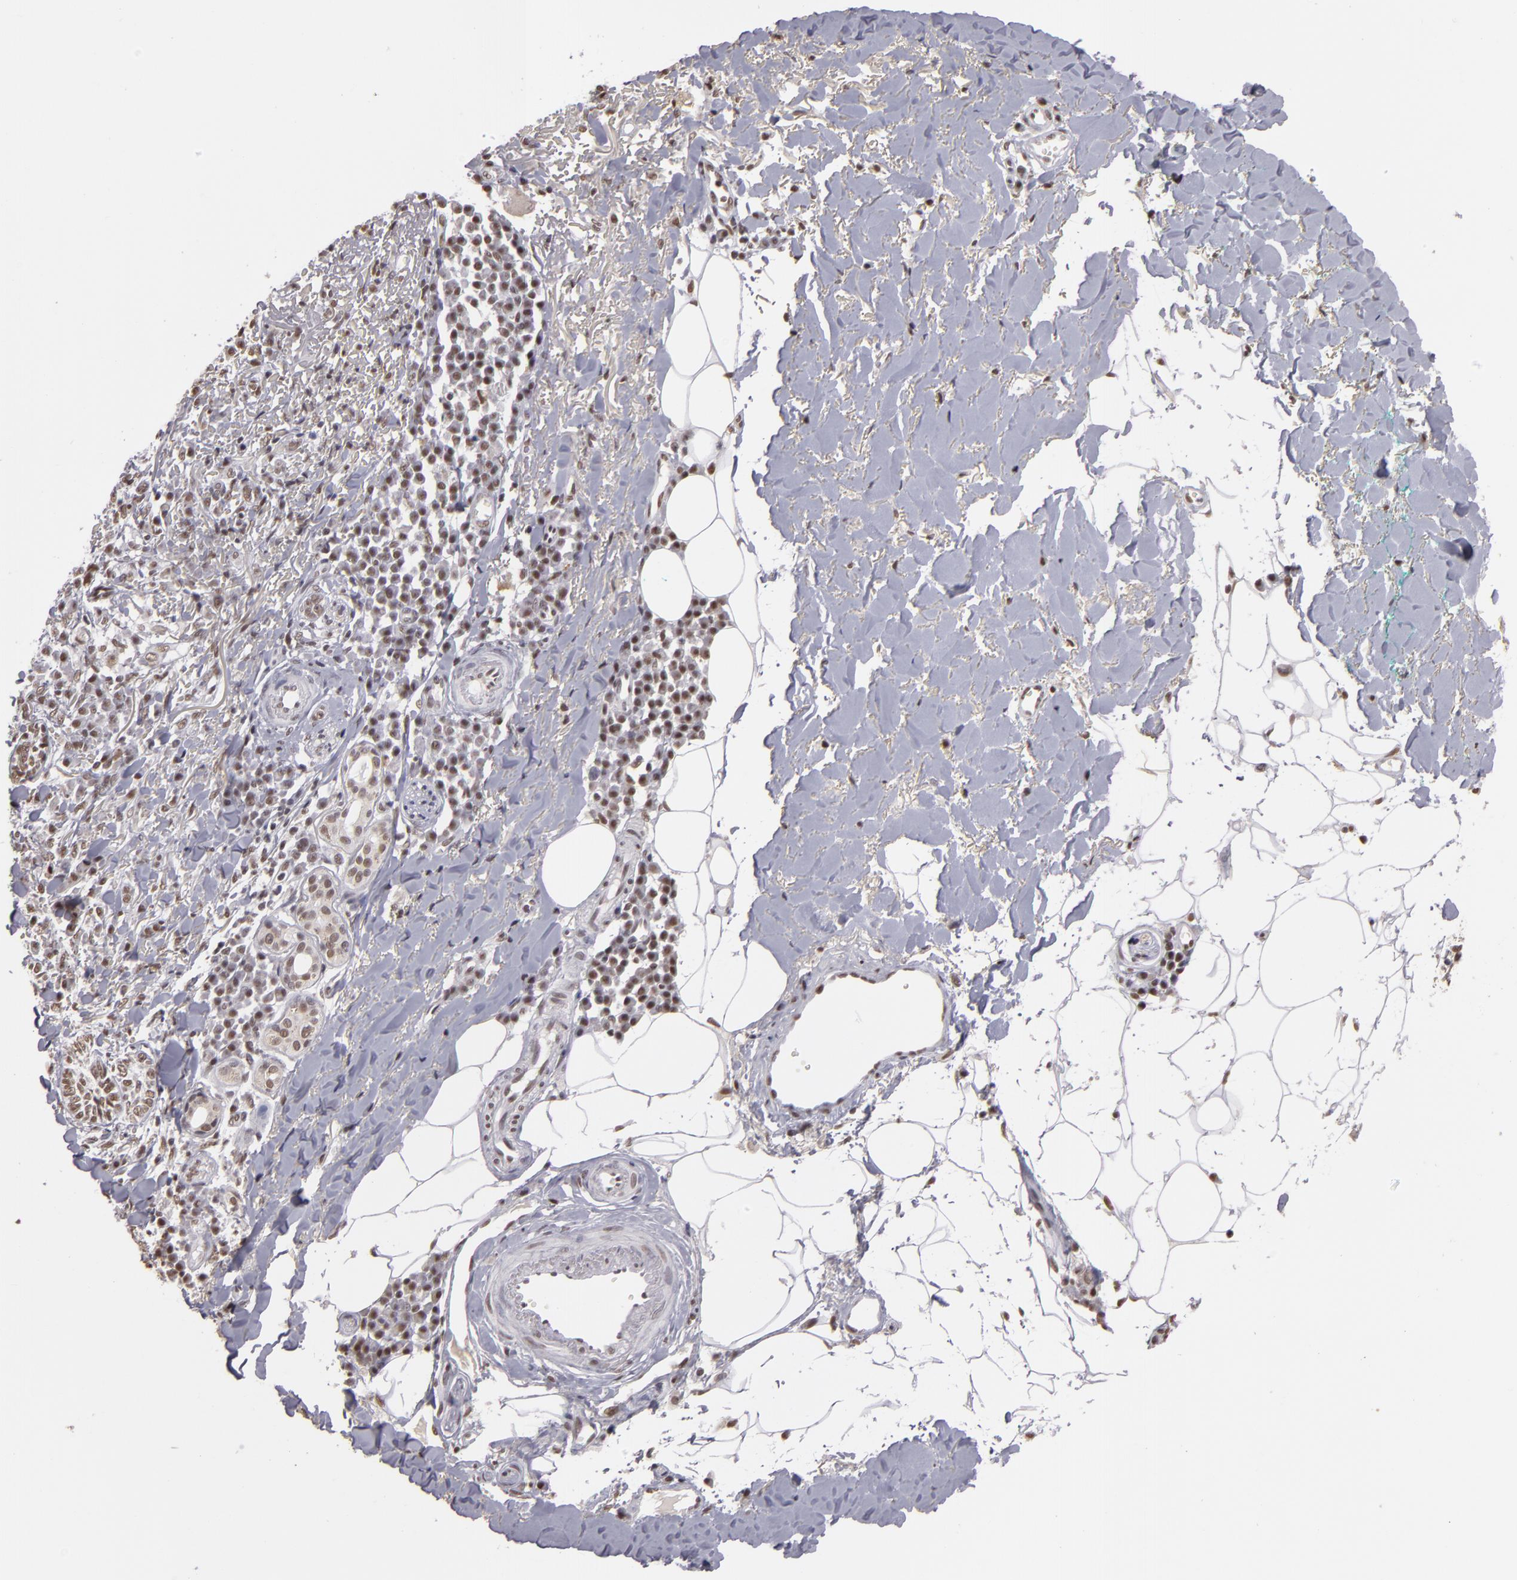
{"staining": {"intensity": "weak", "quantity": ">75%", "location": "nuclear"}, "tissue": "skin cancer", "cell_type": "Tumor cells", "image_type": "cancer", "snomed": [{"axis": "morphology", "description": "Basal cell carcinoma"}, {"axis": "topography", "description": "Skin"}], "caption": "Weak nuclear positivity is appreciated in about >75% of tumor cells in basal cell carcinoma (skin).", "gene": "INTS6", "patient": {"sex": "female", "age": 89}}